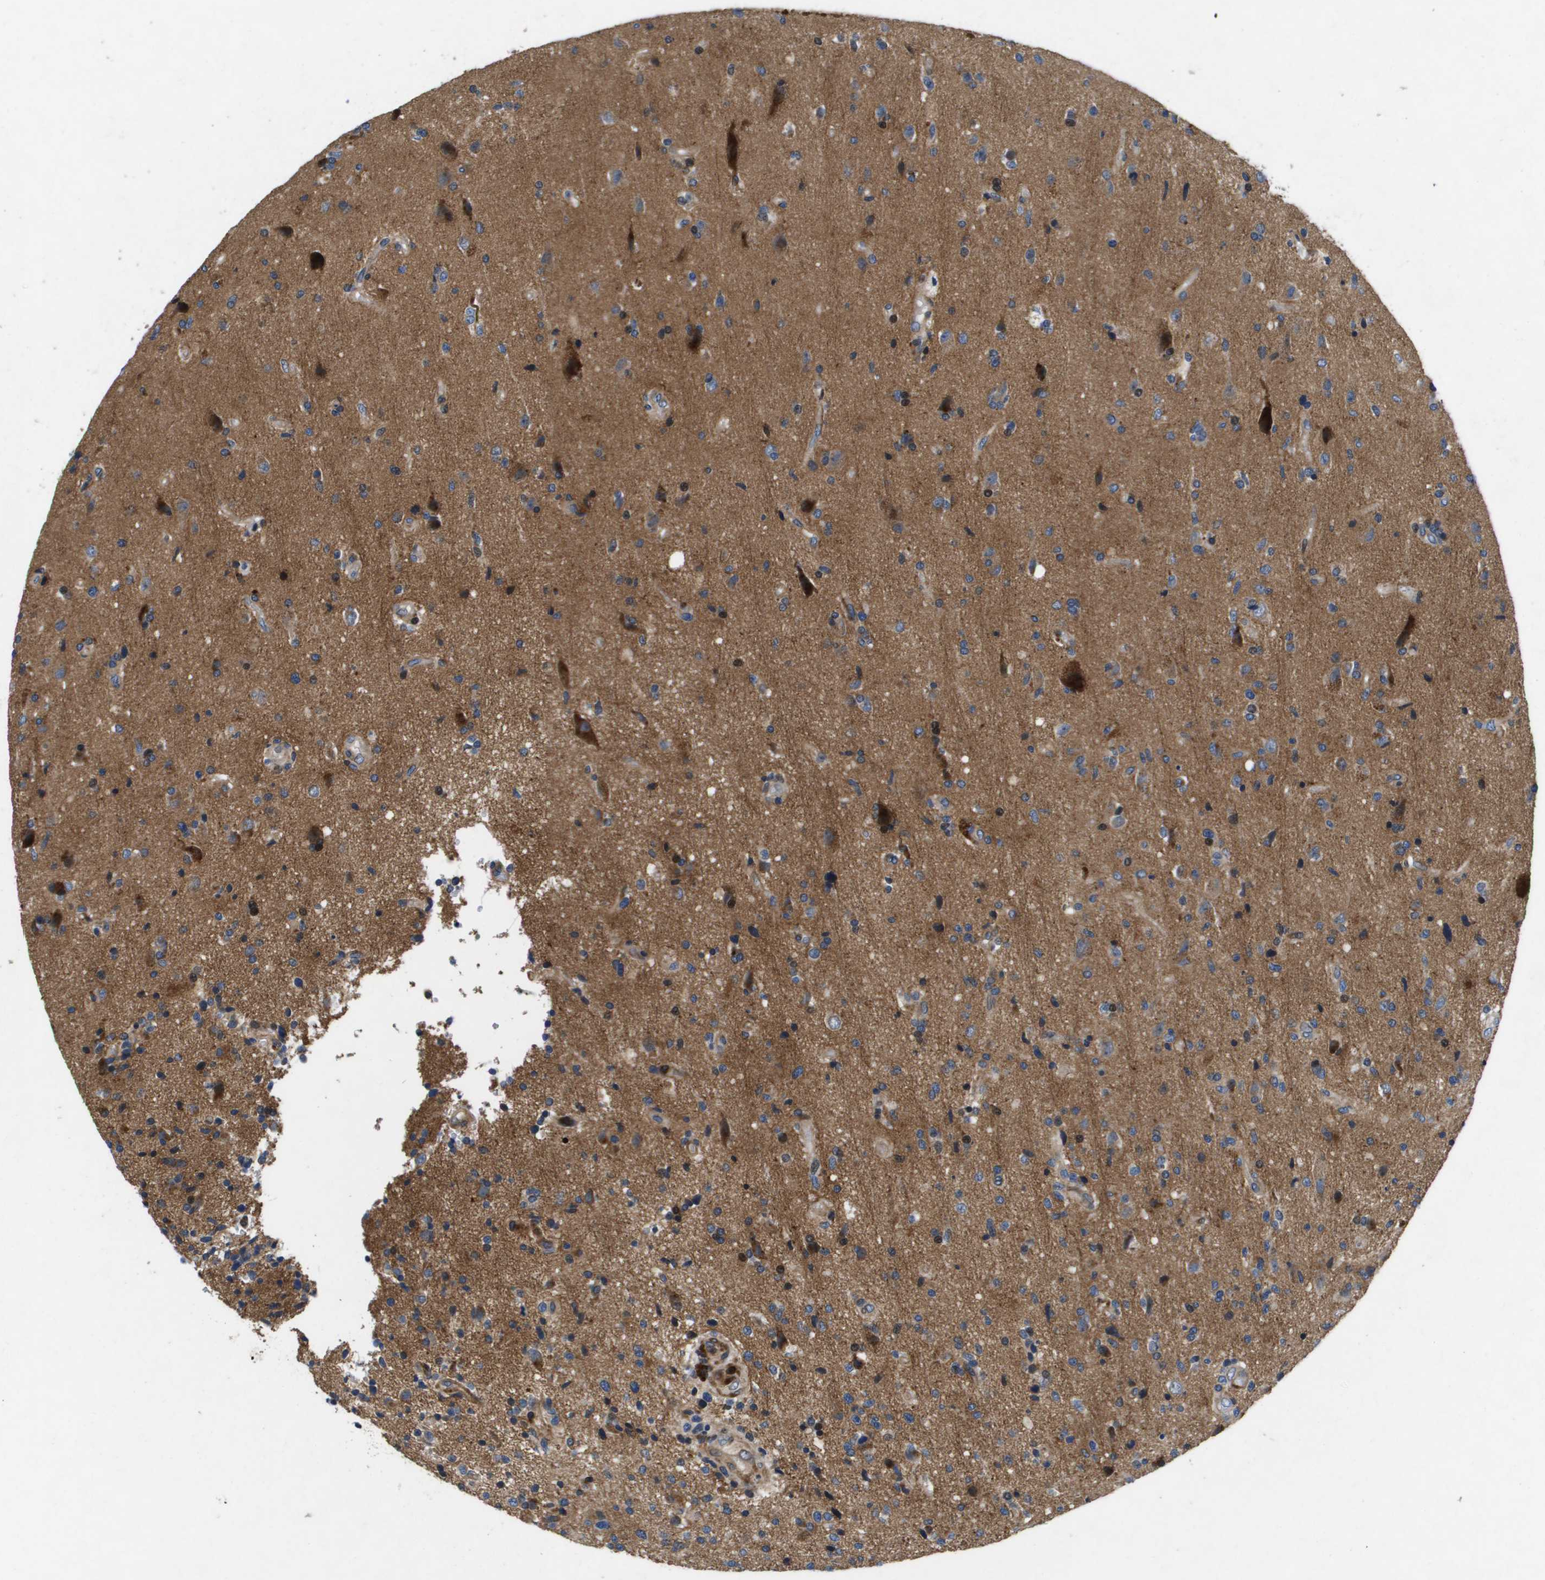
{"staining": {"intensity": "moderate", "quantity": "<25%", "location": "cytoplasmic/membranous"}, "tissue": "glioma", "cell_type": "Tumor cells", "image_type": "cancer", "snomed": [{"axis": "morphology", "description": "Glioma, malignant, High grade"}, {"axis": "topography", "description": "Brain"}], "caption": "Malignant glioma (high-grade) stained with a brown dye displays moderate cytoplasmic/membranous positive positivity in approximately <25% of tumor cells.", "gene": "ENTPD2", "patient": {"sex": "male", "age": 72}}